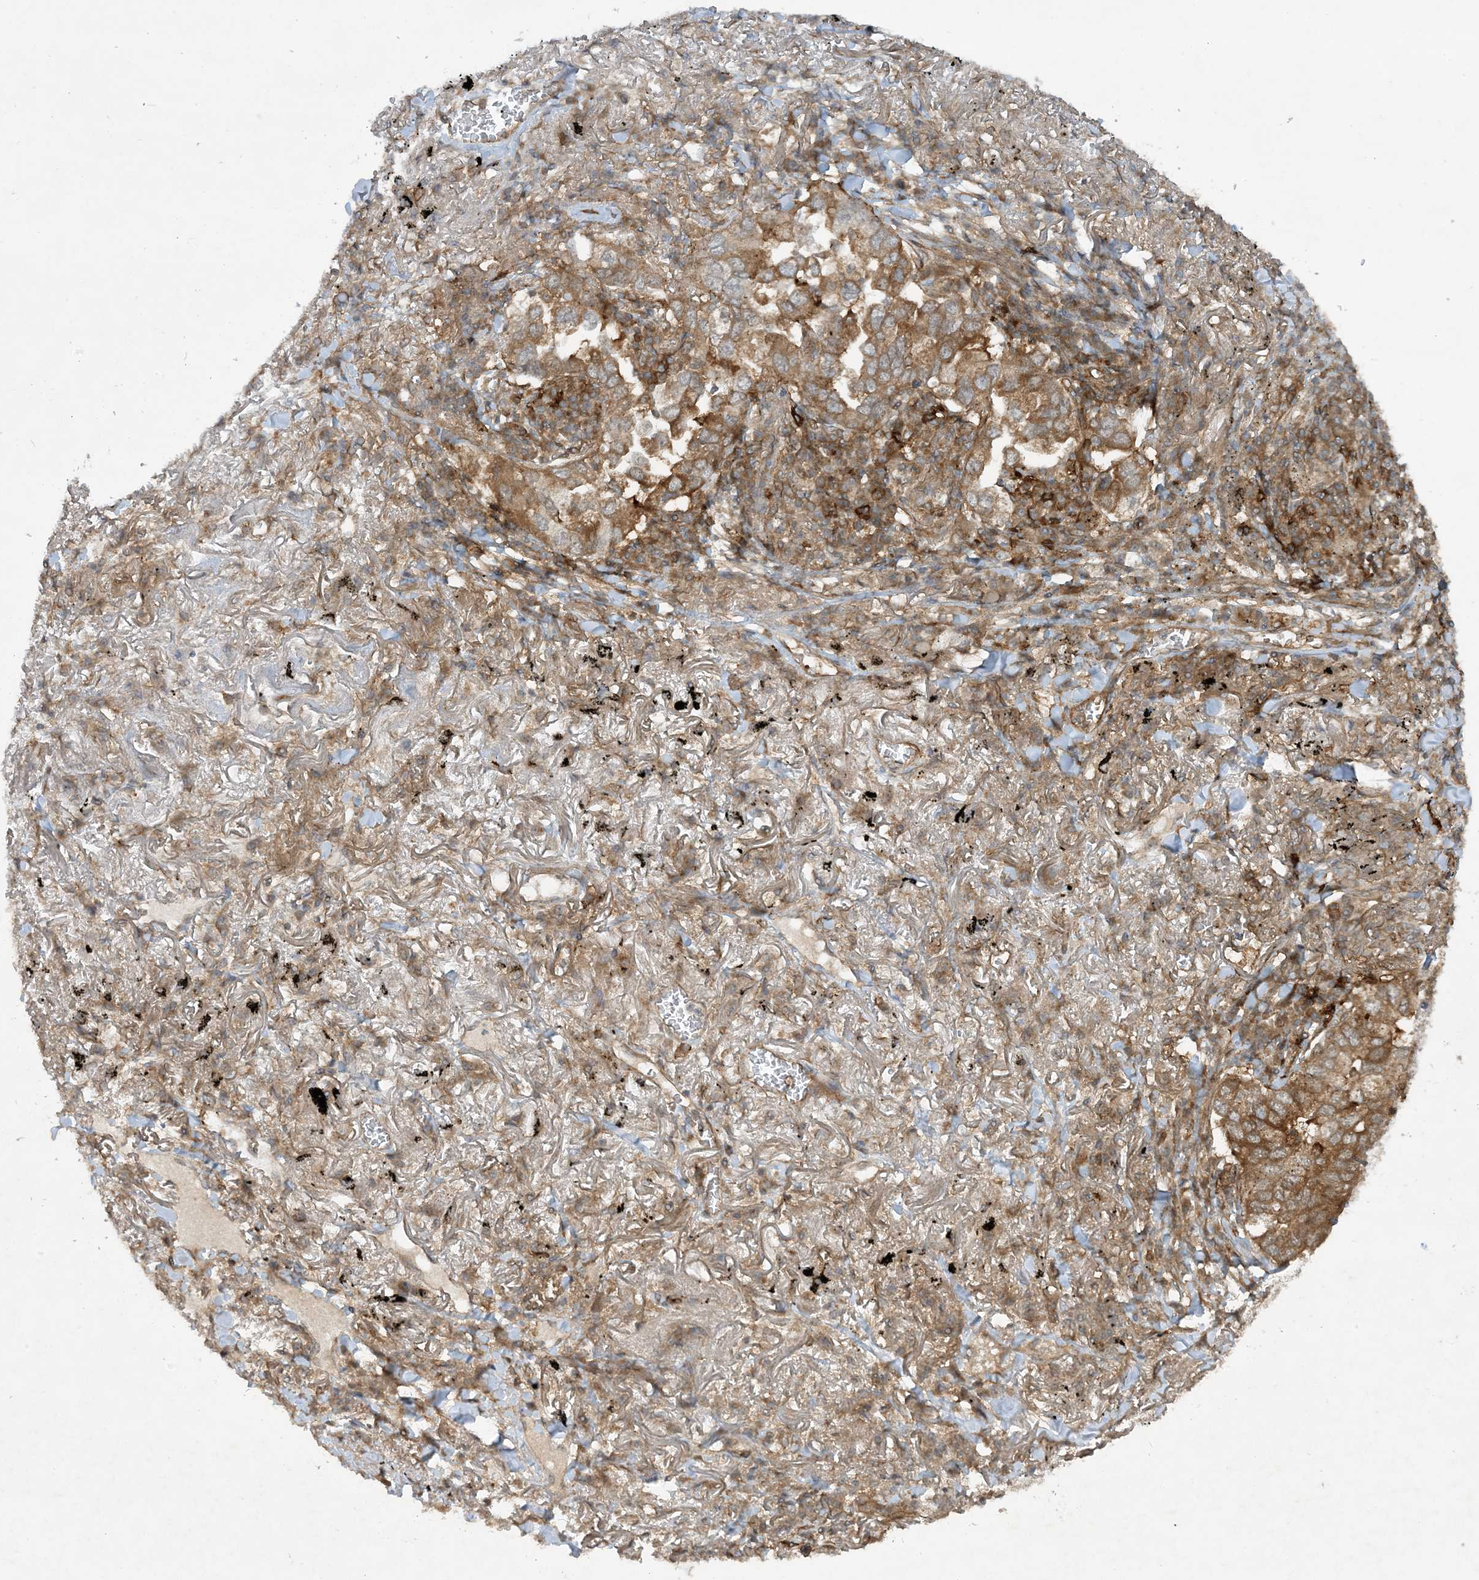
{"staining": {"intensity": "moderate", "quantity": ">75%", "location": "cytoplasmic/membranous"}, "tissue": "lung cancer", "cell_type": "Tumor cells", "image_type": "cancer", "snomed": [{"axis": "morphology", "description": "Adenocarcinoma, NOS"}, {"axis": "topography", "description": "Lung"}], "caption": "A high-resolution image shows immunohistochemistry staining of lung cancer, which shows moderate cytoplasmic/membranous positivity in approximately >75% of tumor cells. The staining is performed using DAB brown chromogen to label protein expression. The nuclei are counter-stained blue using hematoxylin.", "gene": "STAM2", "patient": {"sex": "male", "age": 65}}